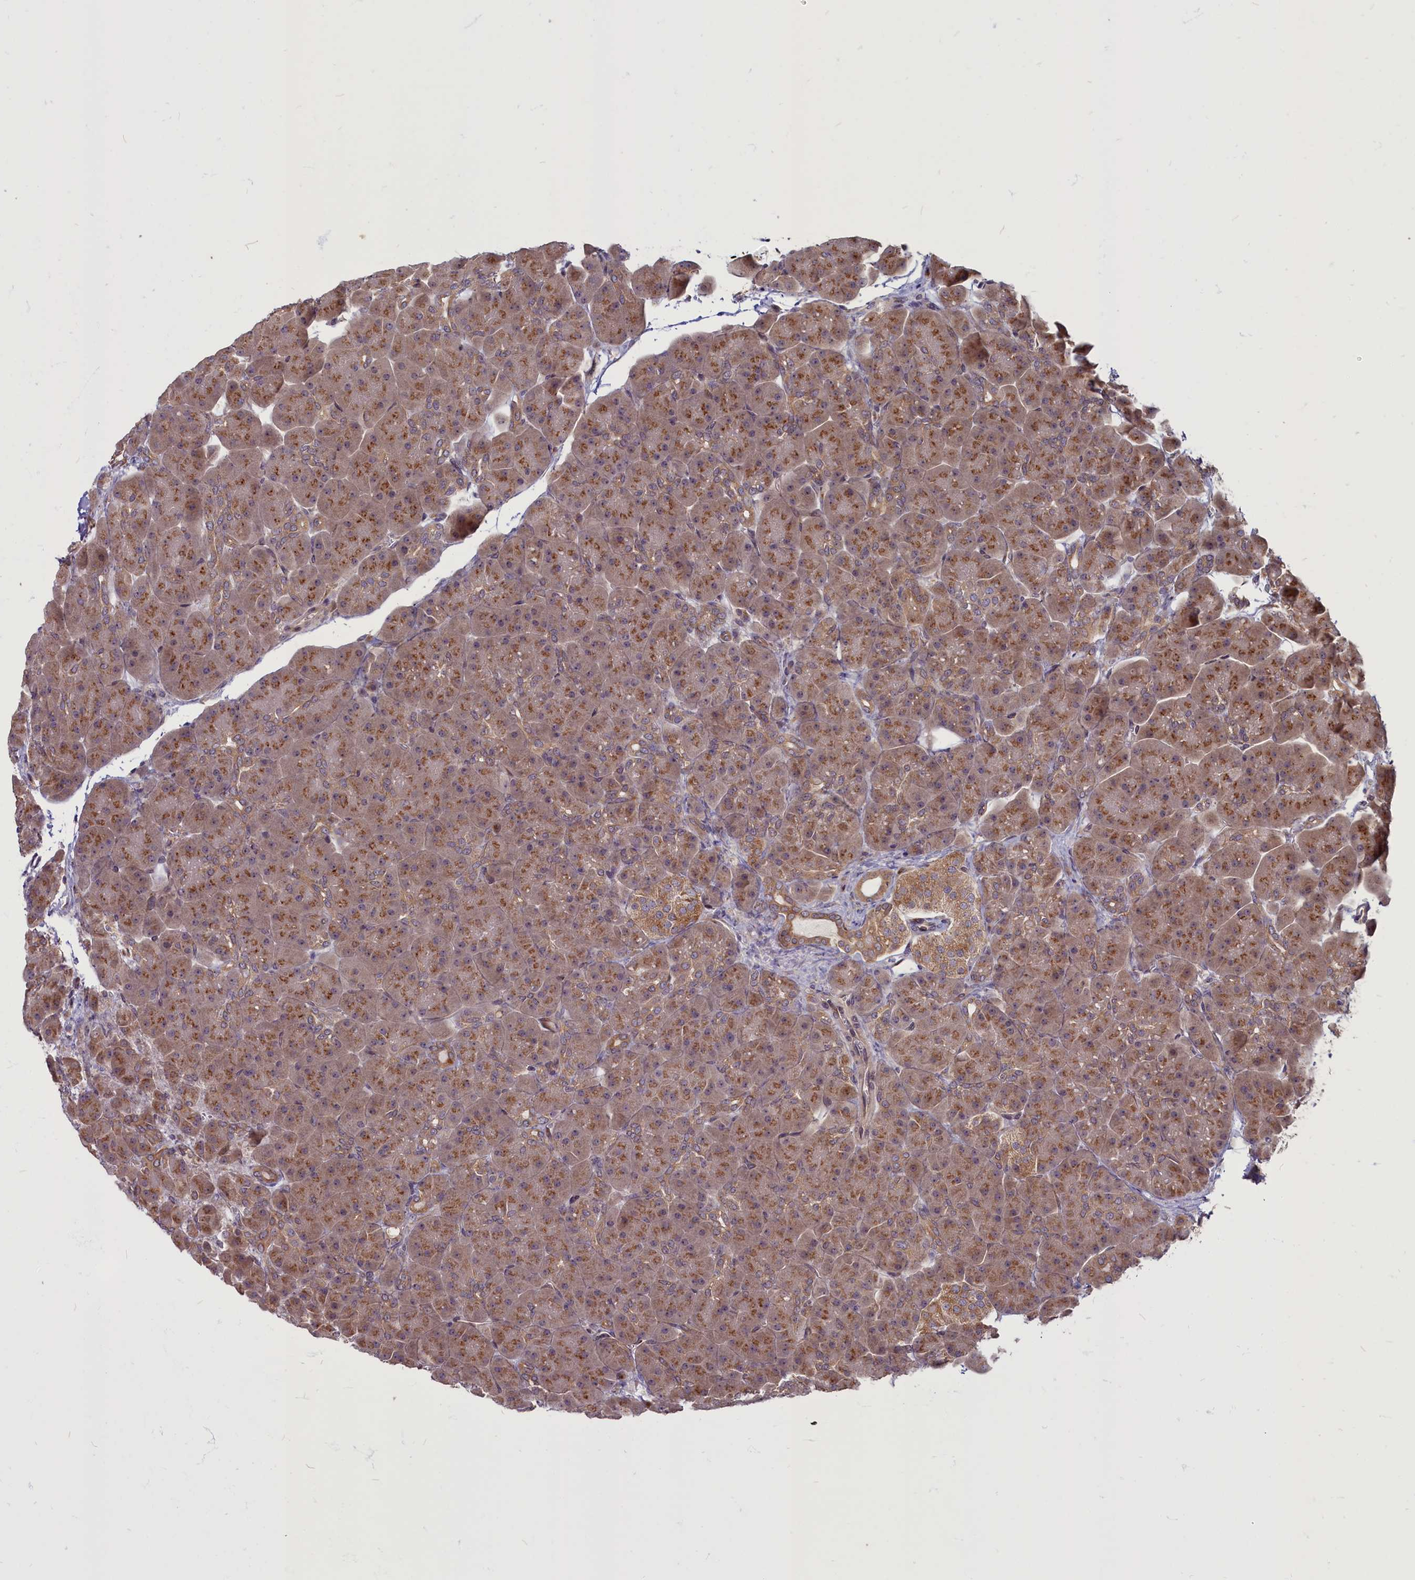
{"staining": {"intensity": "moderate", "quantity": ">75%", "location": "cytoplasmic/membranous"}, "tissue": "pancreas", "cell_type": "Exocrine glandular cells", "image_type": "normal", "snomed": [{"axis": "morphology", "description": "Normal tissue, NOS"}, {"axis": "topography", "description": "Pancreas"}], "caption": "Immunohistochemistry (IHC) of benign pancreas exhibits medium levels of moderate cytoplasmic/membranous positivity in about >75% of exocrine glandular cells.", "gene": "ENSG00000274944", "patient": {"sex": "male", "age": 66}}